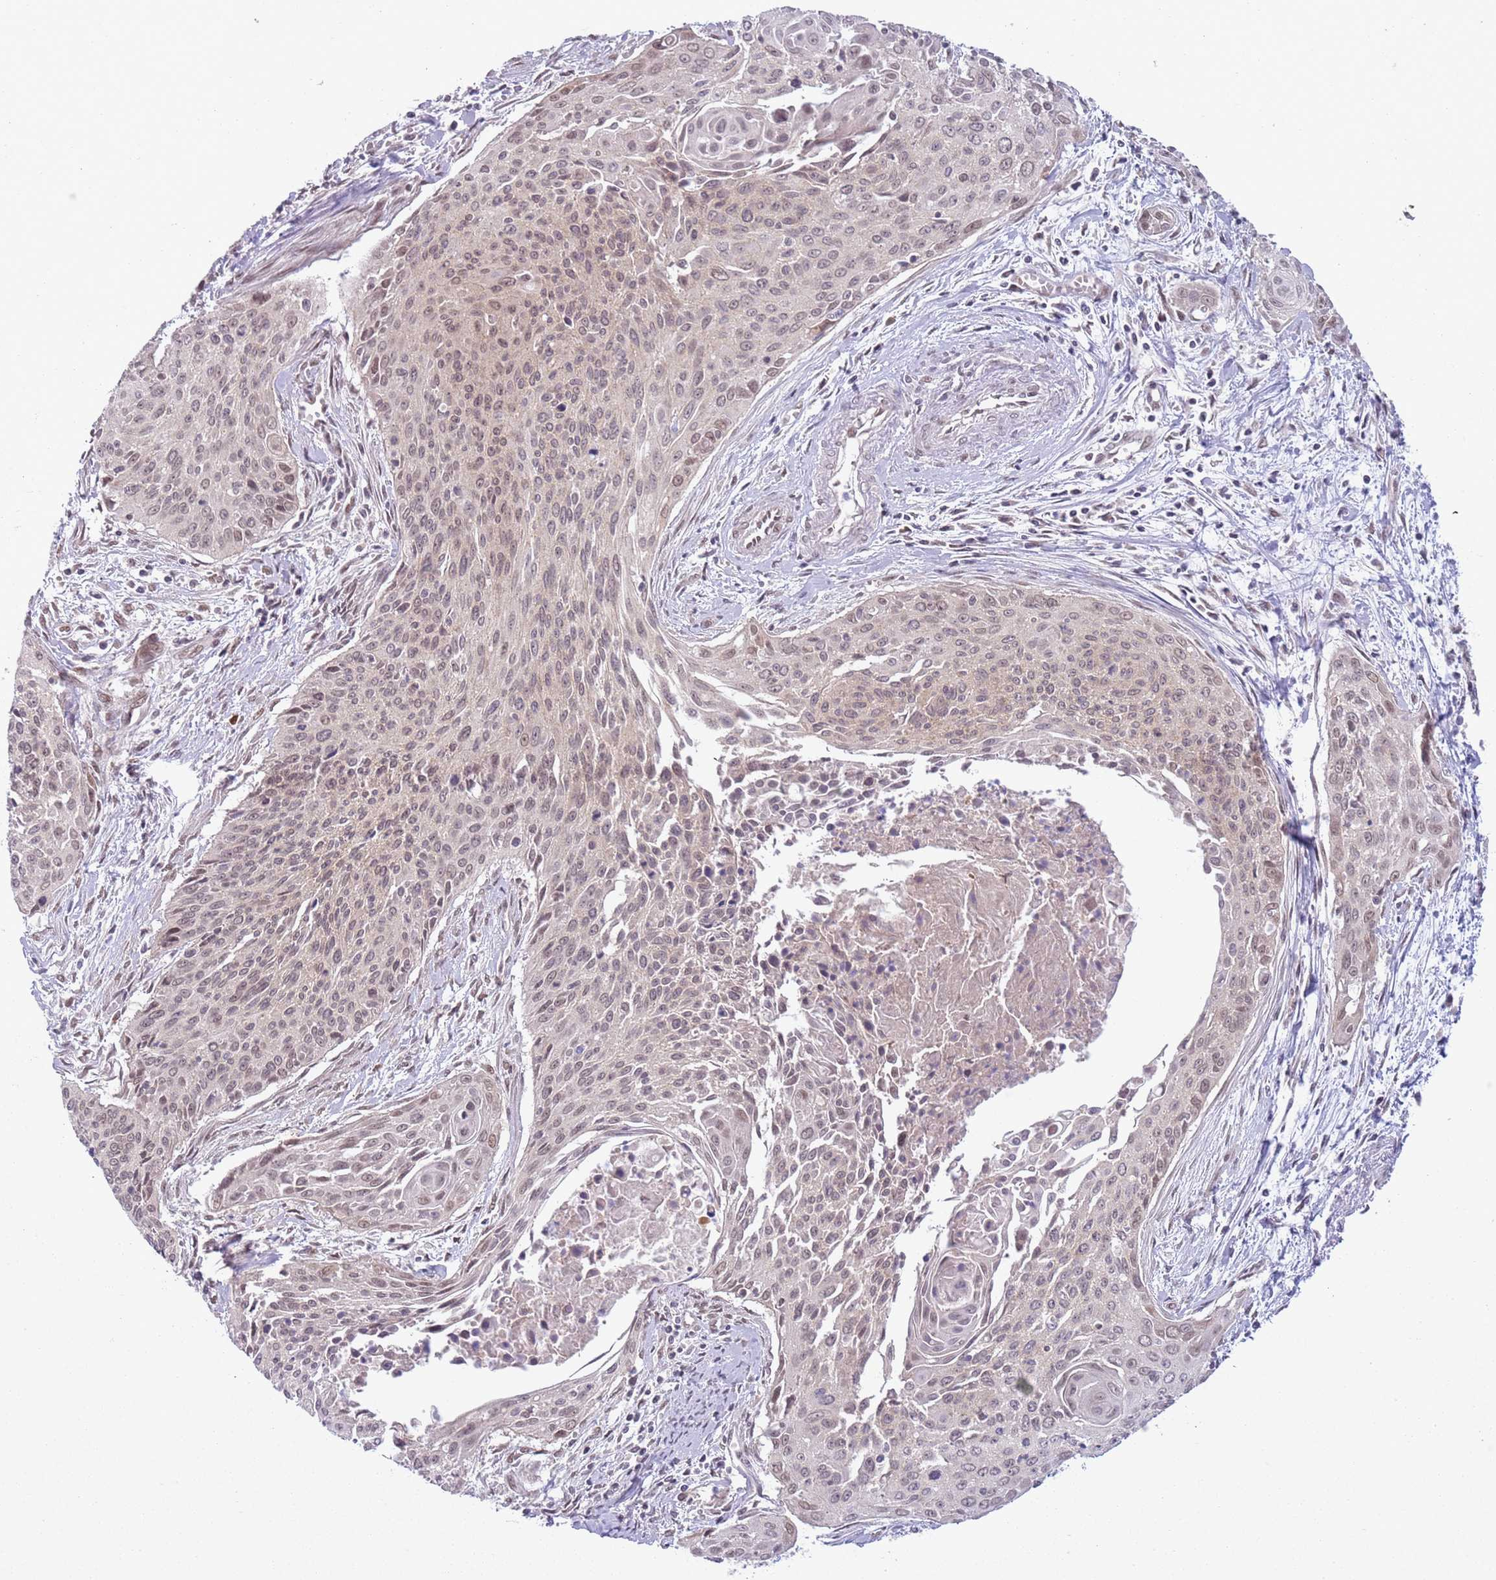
{"staining": {"intensity": "weak", "quantity": "25%-75%", "location": "nuclear"}, "tissue": "cervical cancer", "cell_type": "Tumor cells", "image_type": "cancer", "snomed": [{"axis": "morphology", "description": "Squamous cell carcinoma, NOS"}, {"axis": "topography", "description": "Cervix"}], "caption": "Squamous cell carcinoma (cervical) was stained to show a protein in brown. There is low levels of weak nuclear staining in approximately 25%-75% of tumor cells.", "gene": "TM2D1", "patient": {"sex": "female", "age": 55}}